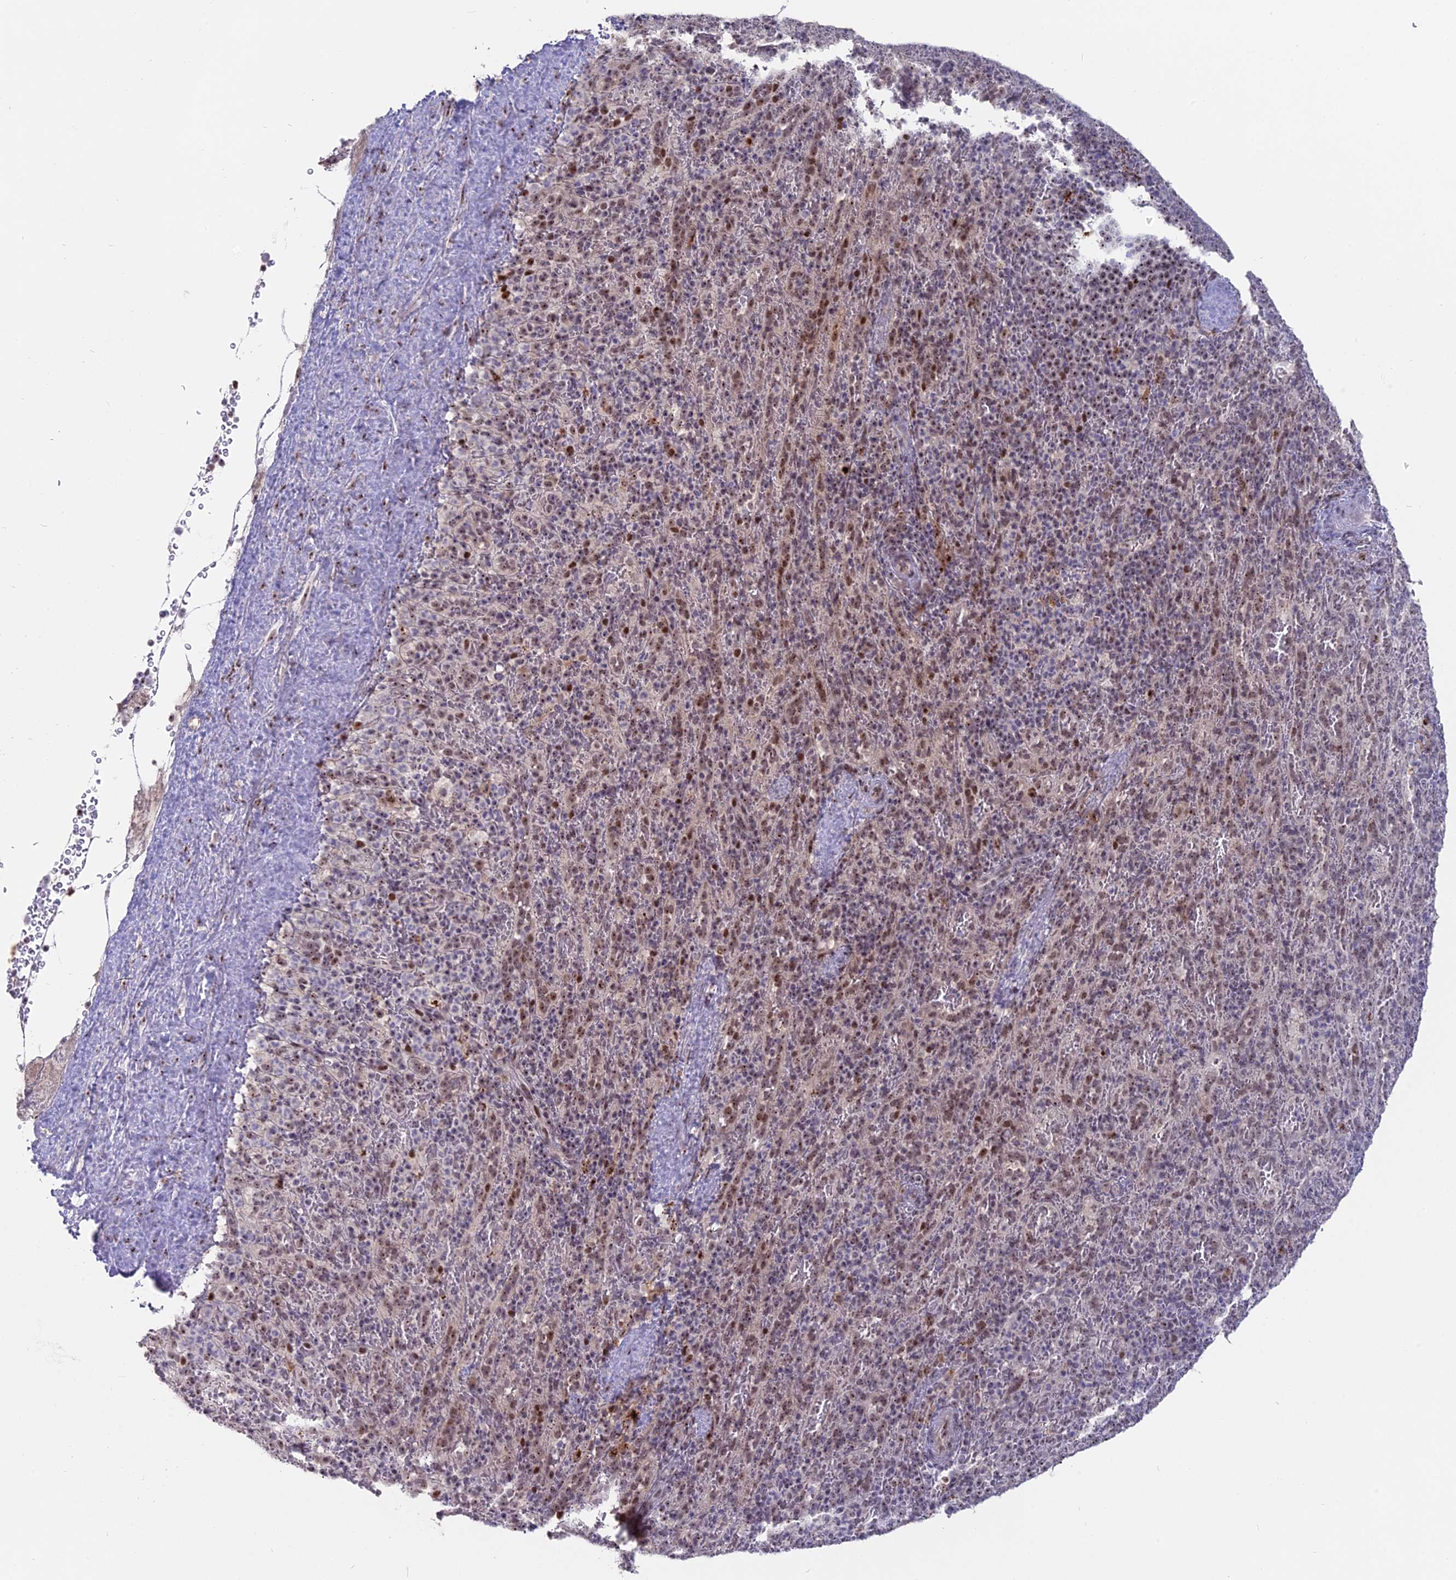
{"staining": {"intensity": "moderate", "quantity": "<25%", "location": "nuclear"}, "tissue": "spleen", "cell_type": "Cells in red pulp", "image_type": "normal", "snomed": [{"axis": "morphology", "description": "Normal tissue, NOS"}, {"axis": "topography", "description": "Spleen"}], "caption": "DAB (3,3'-diaminobenzidine) immunohistochemical staining of benign human spleen exhibits moderate nuclear protein staining in approximately <25% of cells in red pulp.", "gene": "FAM131A", "patient": {"sex": "female", "age": 21}}